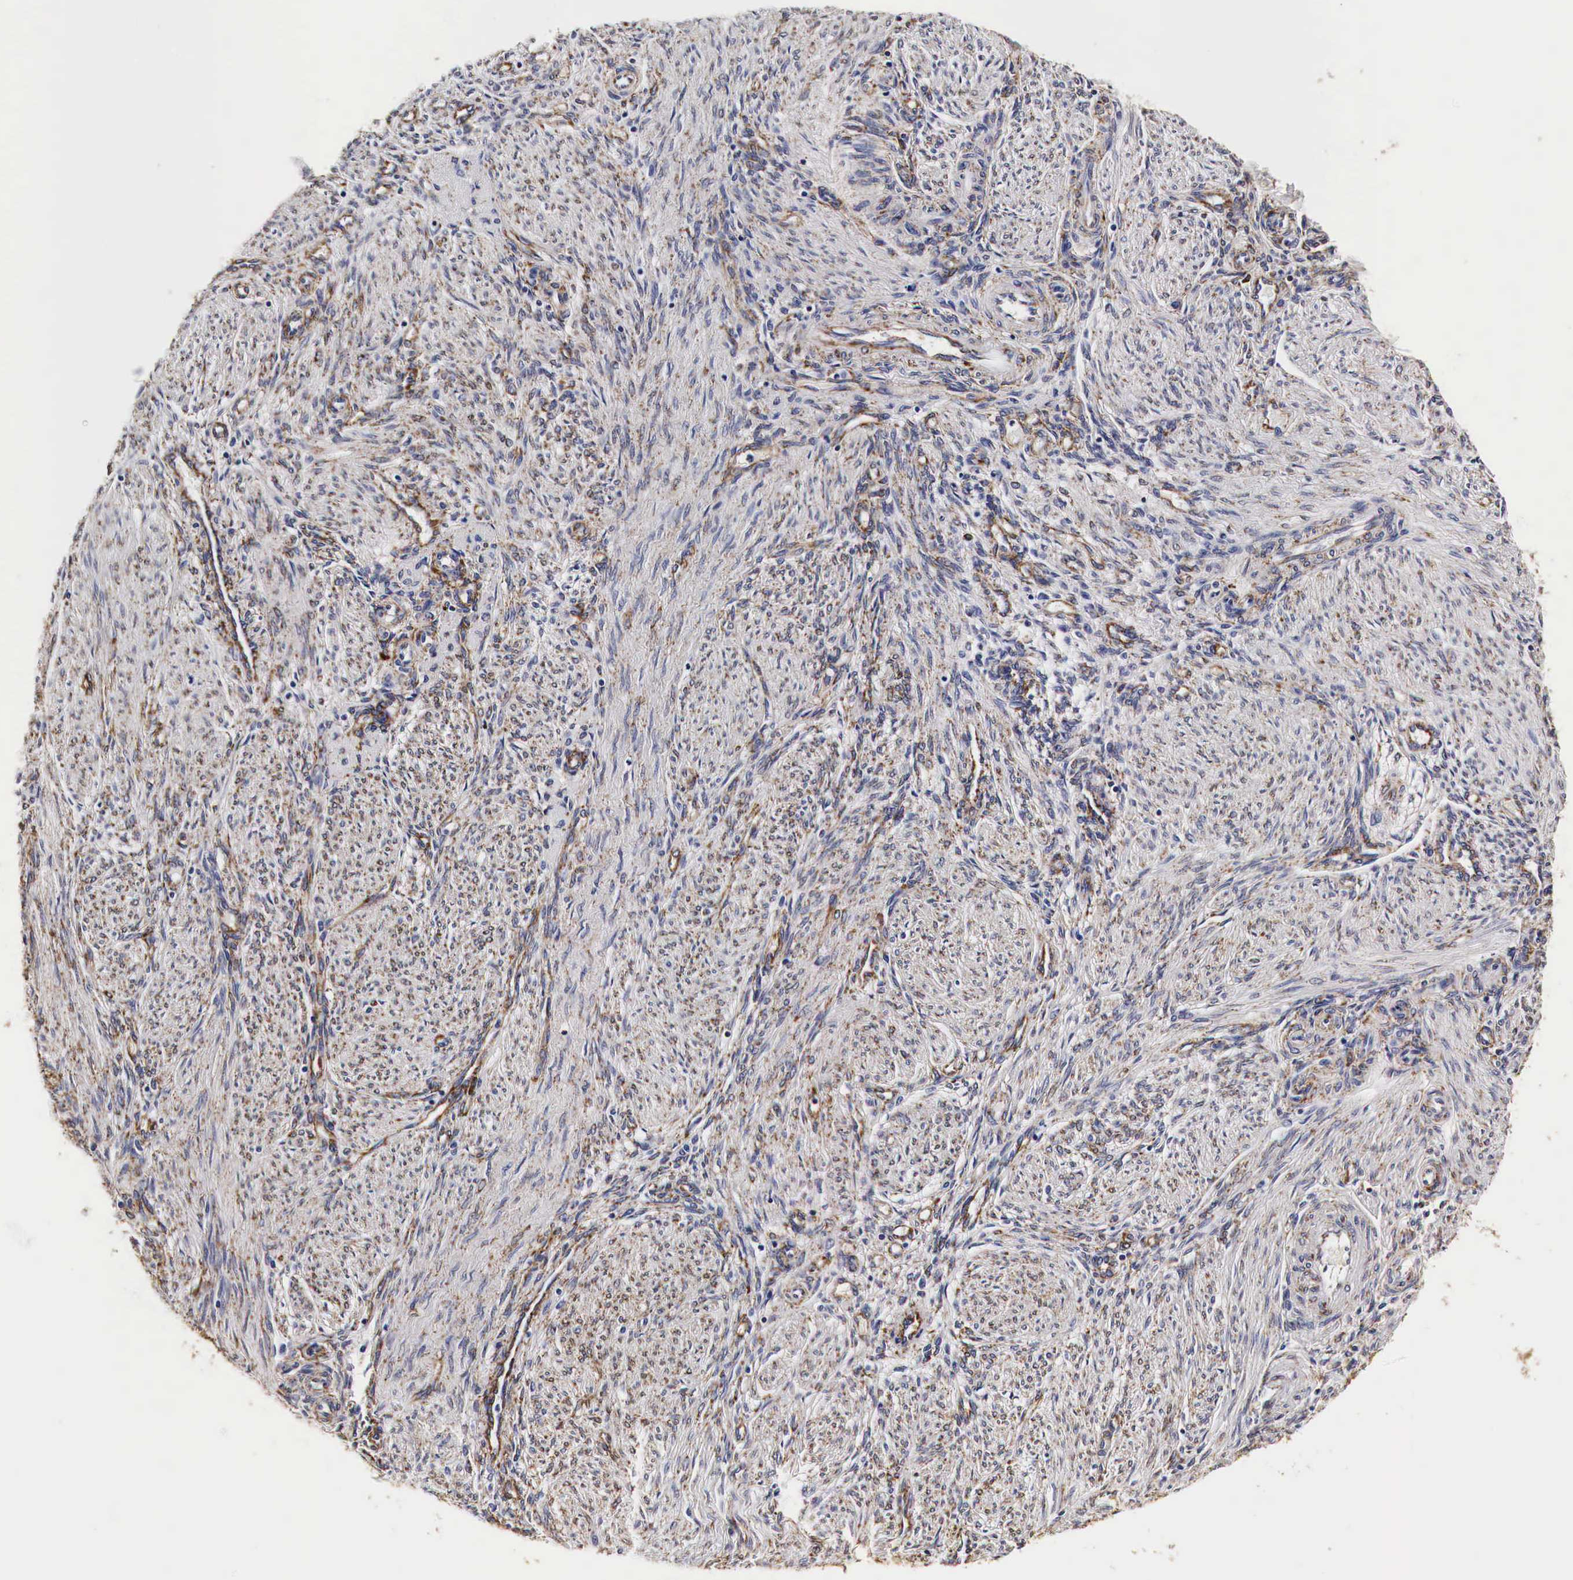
{"staining": {"intensity": "moderate", "quantity": "25%-75%", "location": "cytoplasmic/membranous"}, "tissue": "endometrium", "cell_type": "Cells in endometrial stroma", "image_type": "normal", "snomed": [{"axis": "morphology", "description": "Normal tissue, NOS"}, {"axis": "topography", "description": "Endometrium"}], "caption": "Immunohistochemical staining of unremarkable endometrium reveals medium levels of moderate cytoplasmic/membranous expression in approximately 25%-75% of cells in endometrial stroma.", "gene": "CKAP4", "patient": {"sex": "female", "age": 36}}